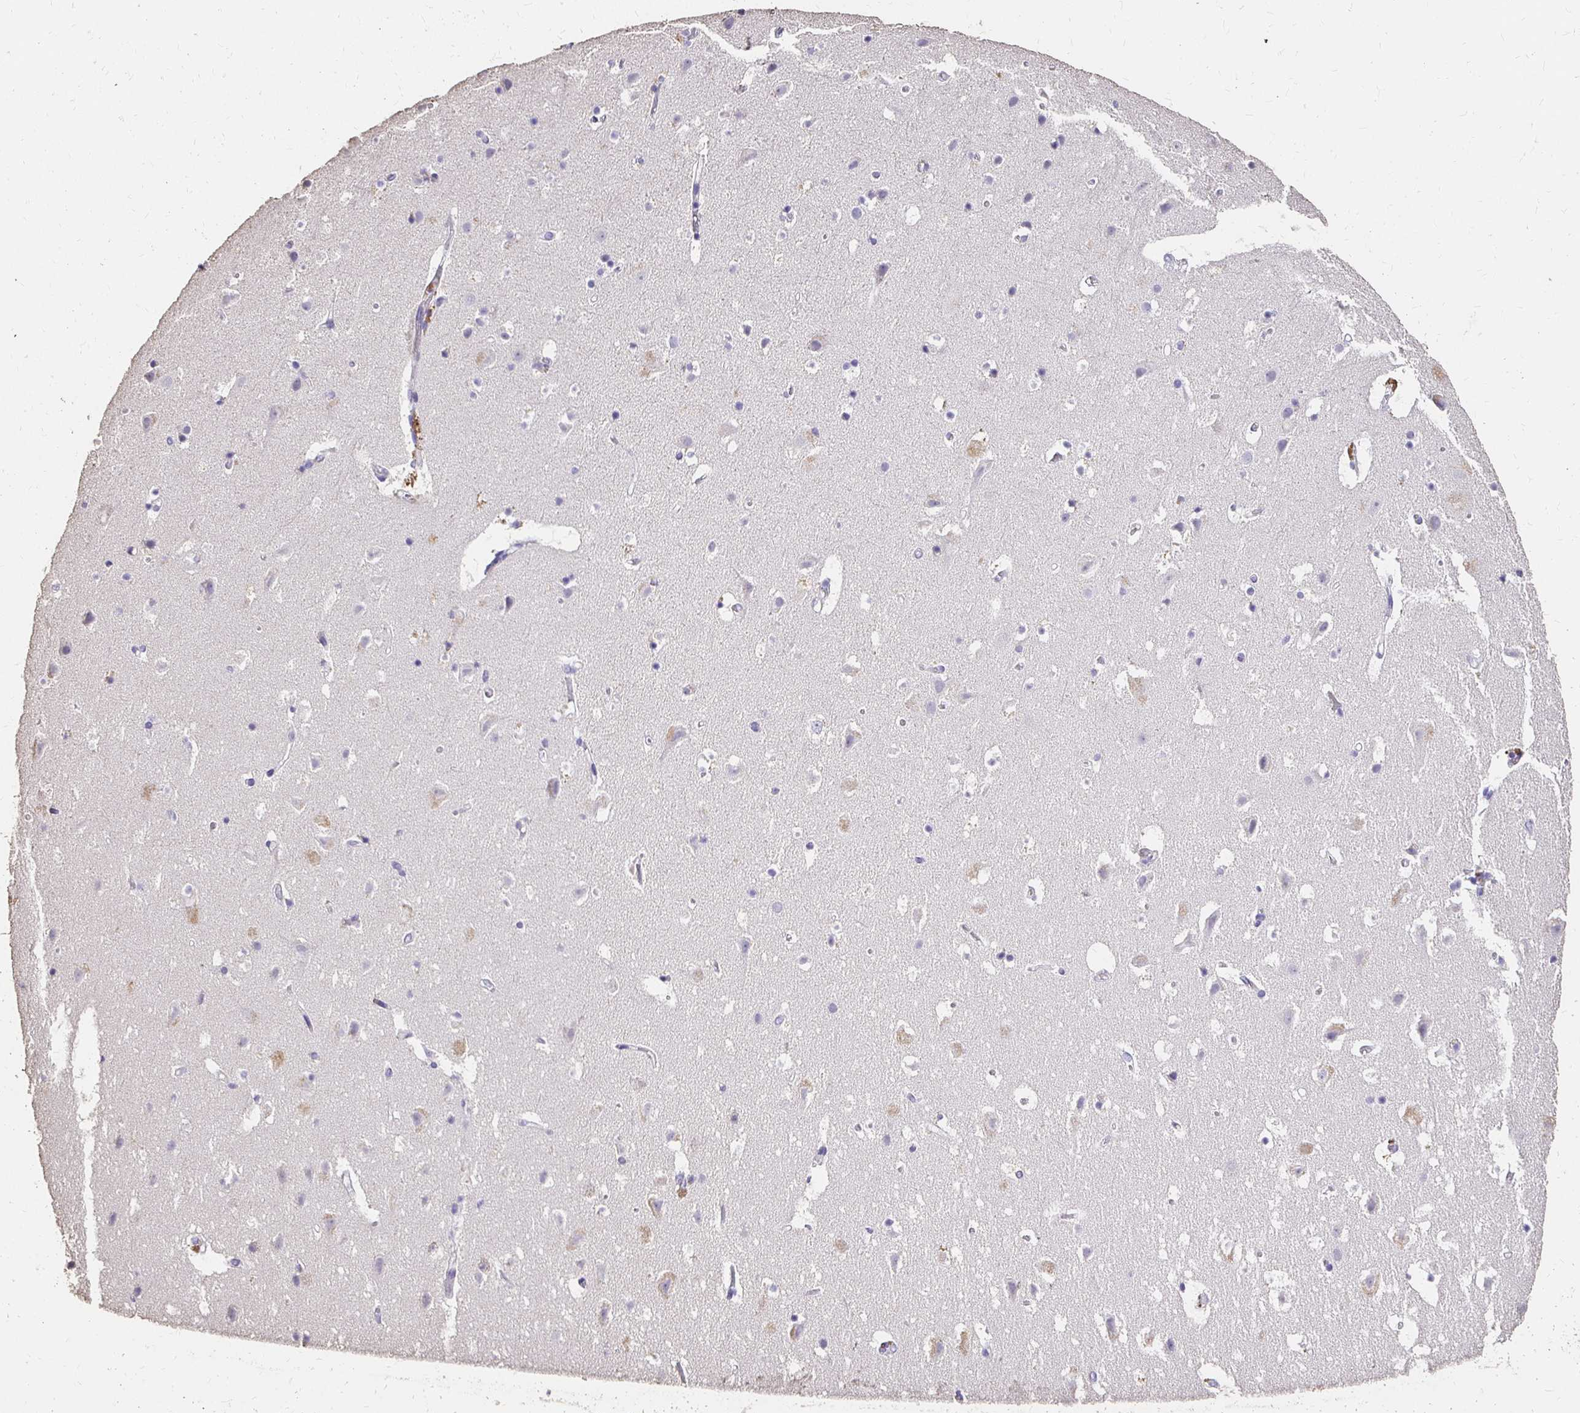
{"staining": {"intensity": "moderate", "quantity": "<25%", "location": "cytoplasmic/membranous"}, "tissue": "cerebral cortex", "cell_type": "Endothelial cells", "image_type": "normal", "snomed": [{"axis": "morphology", "description": "Normal tissue, NOS"}, {"axis": "topography", "description": "Cerebral cortex"}], "caption": "A brown stain highlights moderate cytoplasmic/membranous positivity of a protein in endothelial cells of benign human cerebral cortex. Immunohistochemistry stains the protein of interest in brown and the nuclei are stained blue.", "gene": "UGT1A6", "patient": {"sex": "female", "age": 42}}